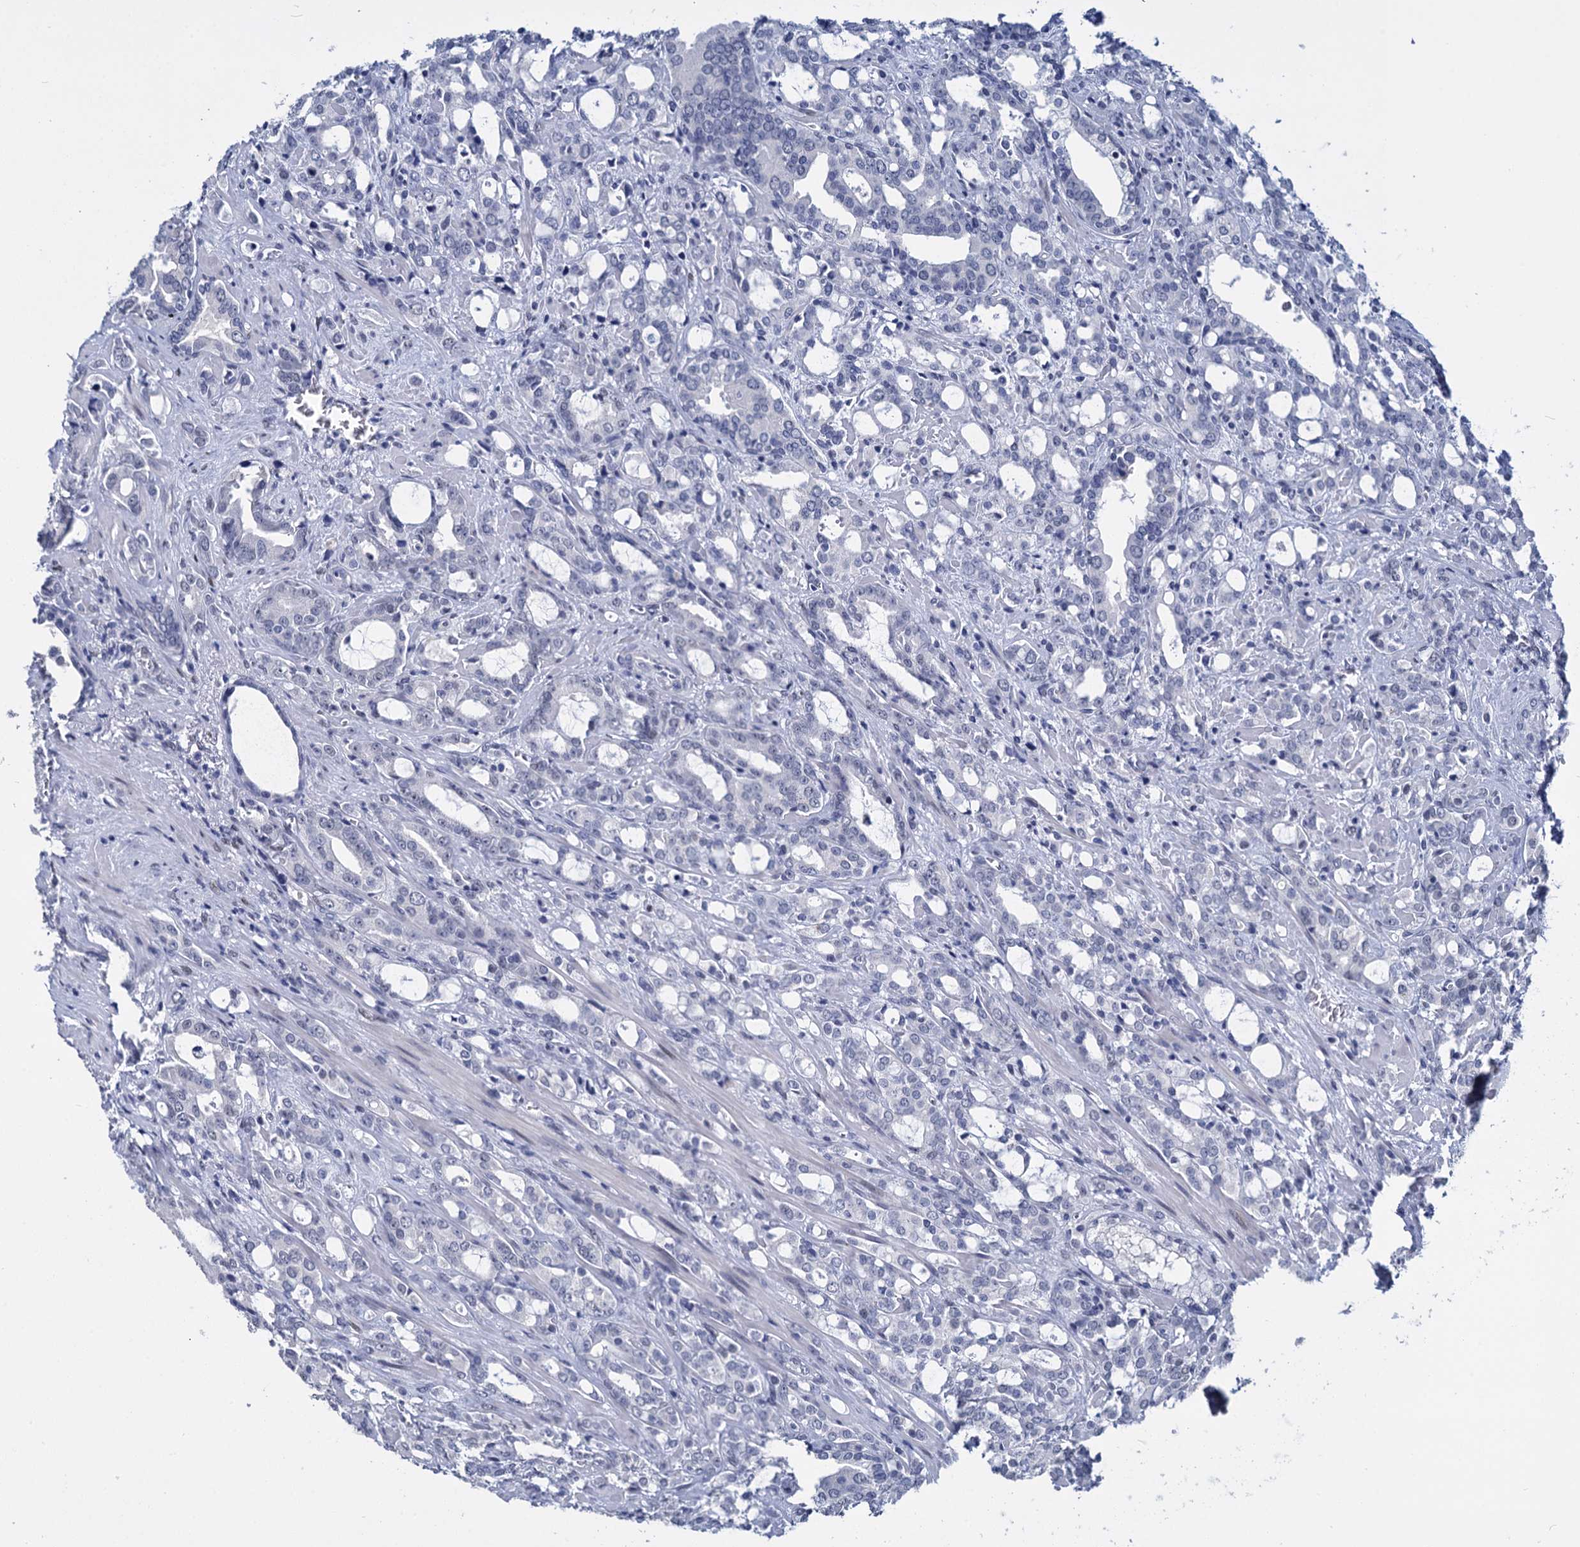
{"staining": {"intensity": "negative", "quantity": "none", "location": "none"}, "tissue": "prostate cancer", "cell_type": "Tumor cells", "image_type": "cancer", "snomed": [{"axis": "morphology", "description": "Adenocarcinoma, High grade"}, {"axis": "topography", "description": "Prostate"}], "caption": "The IHC image has no significant expression in tumor cells of prostate cancer (high-grade adenocarcinoma) tissue.", "gene": "MAGEA4", "patient": {"sex": "male", "age": 72}}